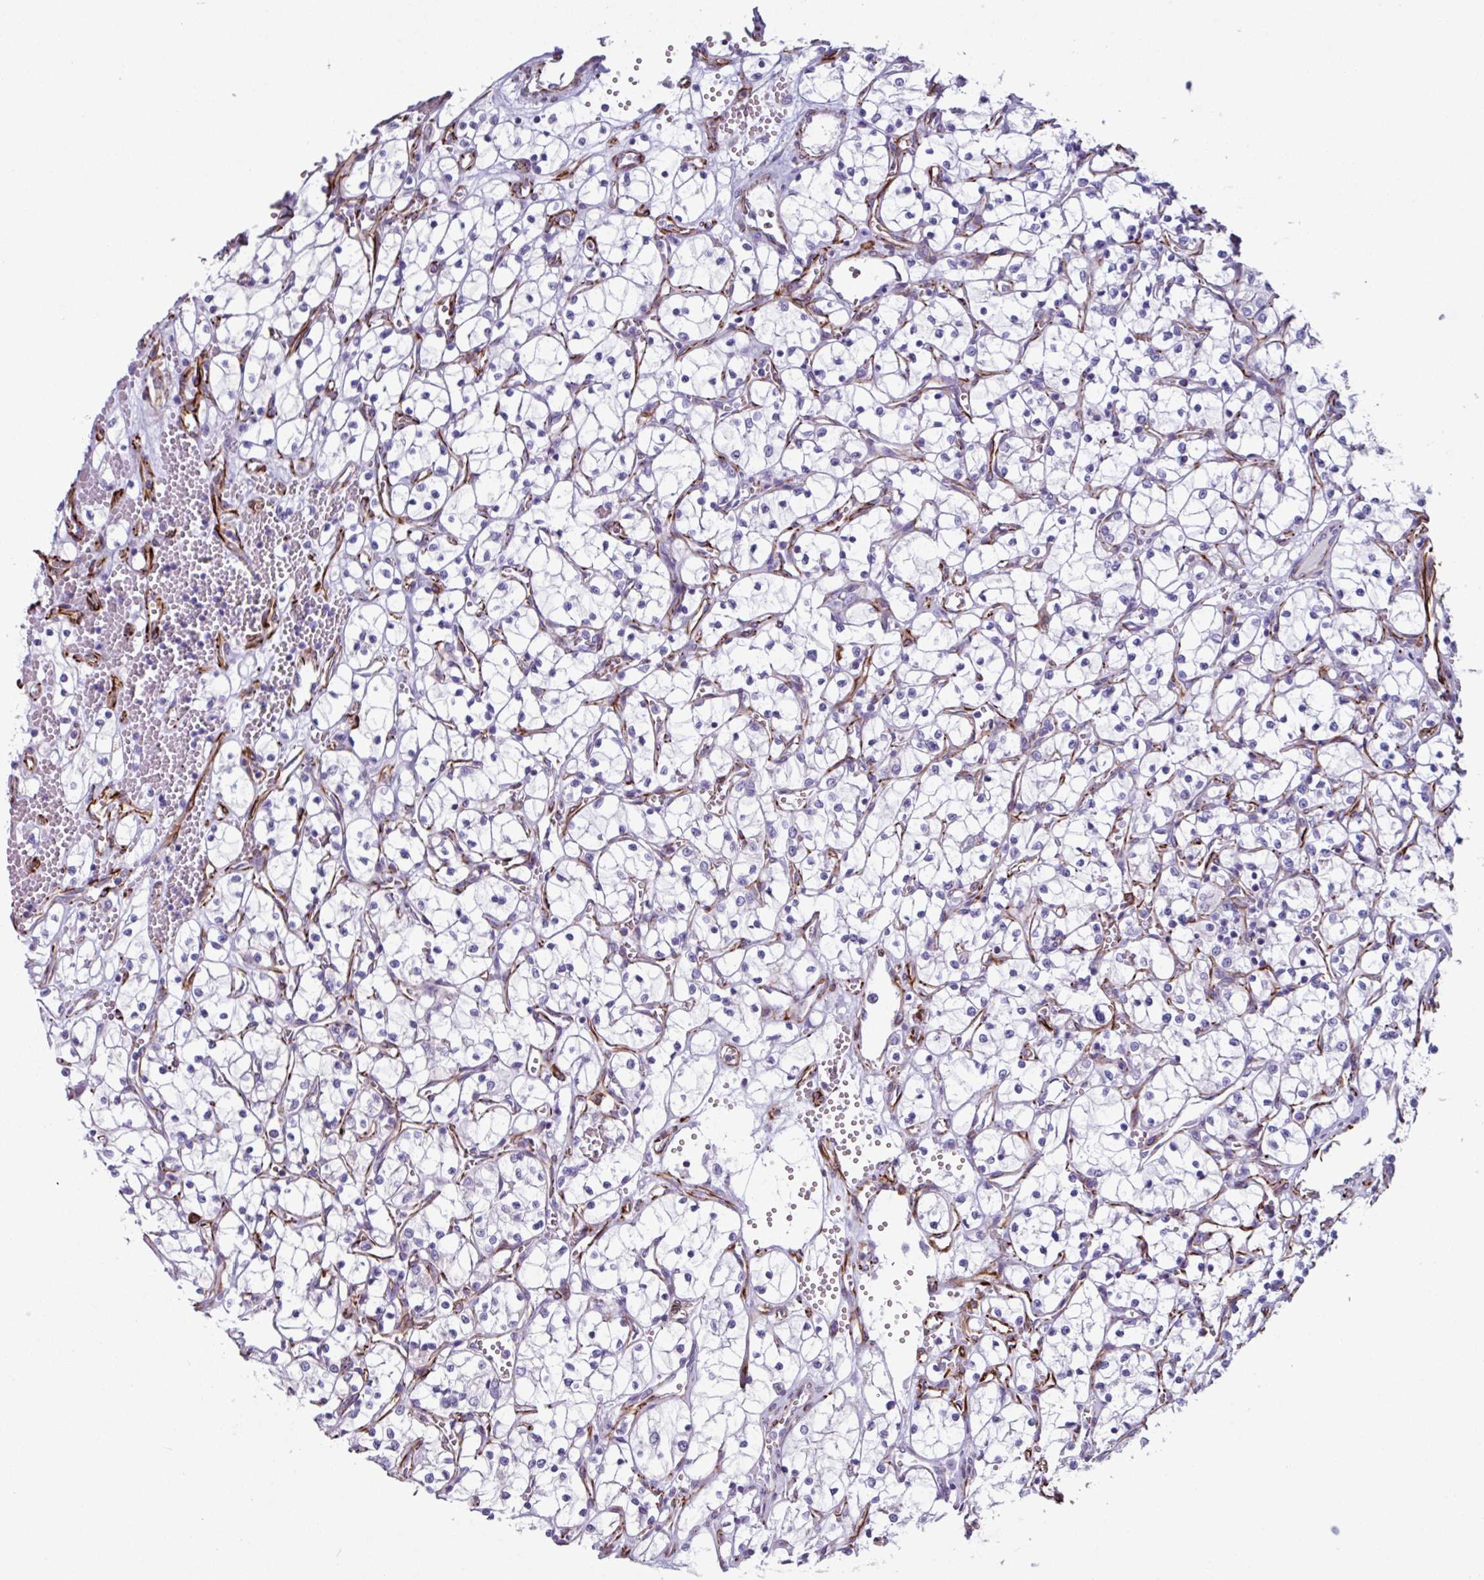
{"staining": {"intensity": "negative", "quantity": "none", "location": "none"}, "tissue": "renal cancer", "cell_type": "Tumor cells", "image_type": "cancer", "snomed": [{"axis": "morphology", "description": "Adenocarcinoma, NOS"}, {"axis": "topography", "description": "Kidney"}], "caption": "Human renal cancer stained for a protein using immunohistochemistry (IHC) shows no expression in tumor cells.", "gene": "BTD", "patient": {"sex": "female", "age": 69}}